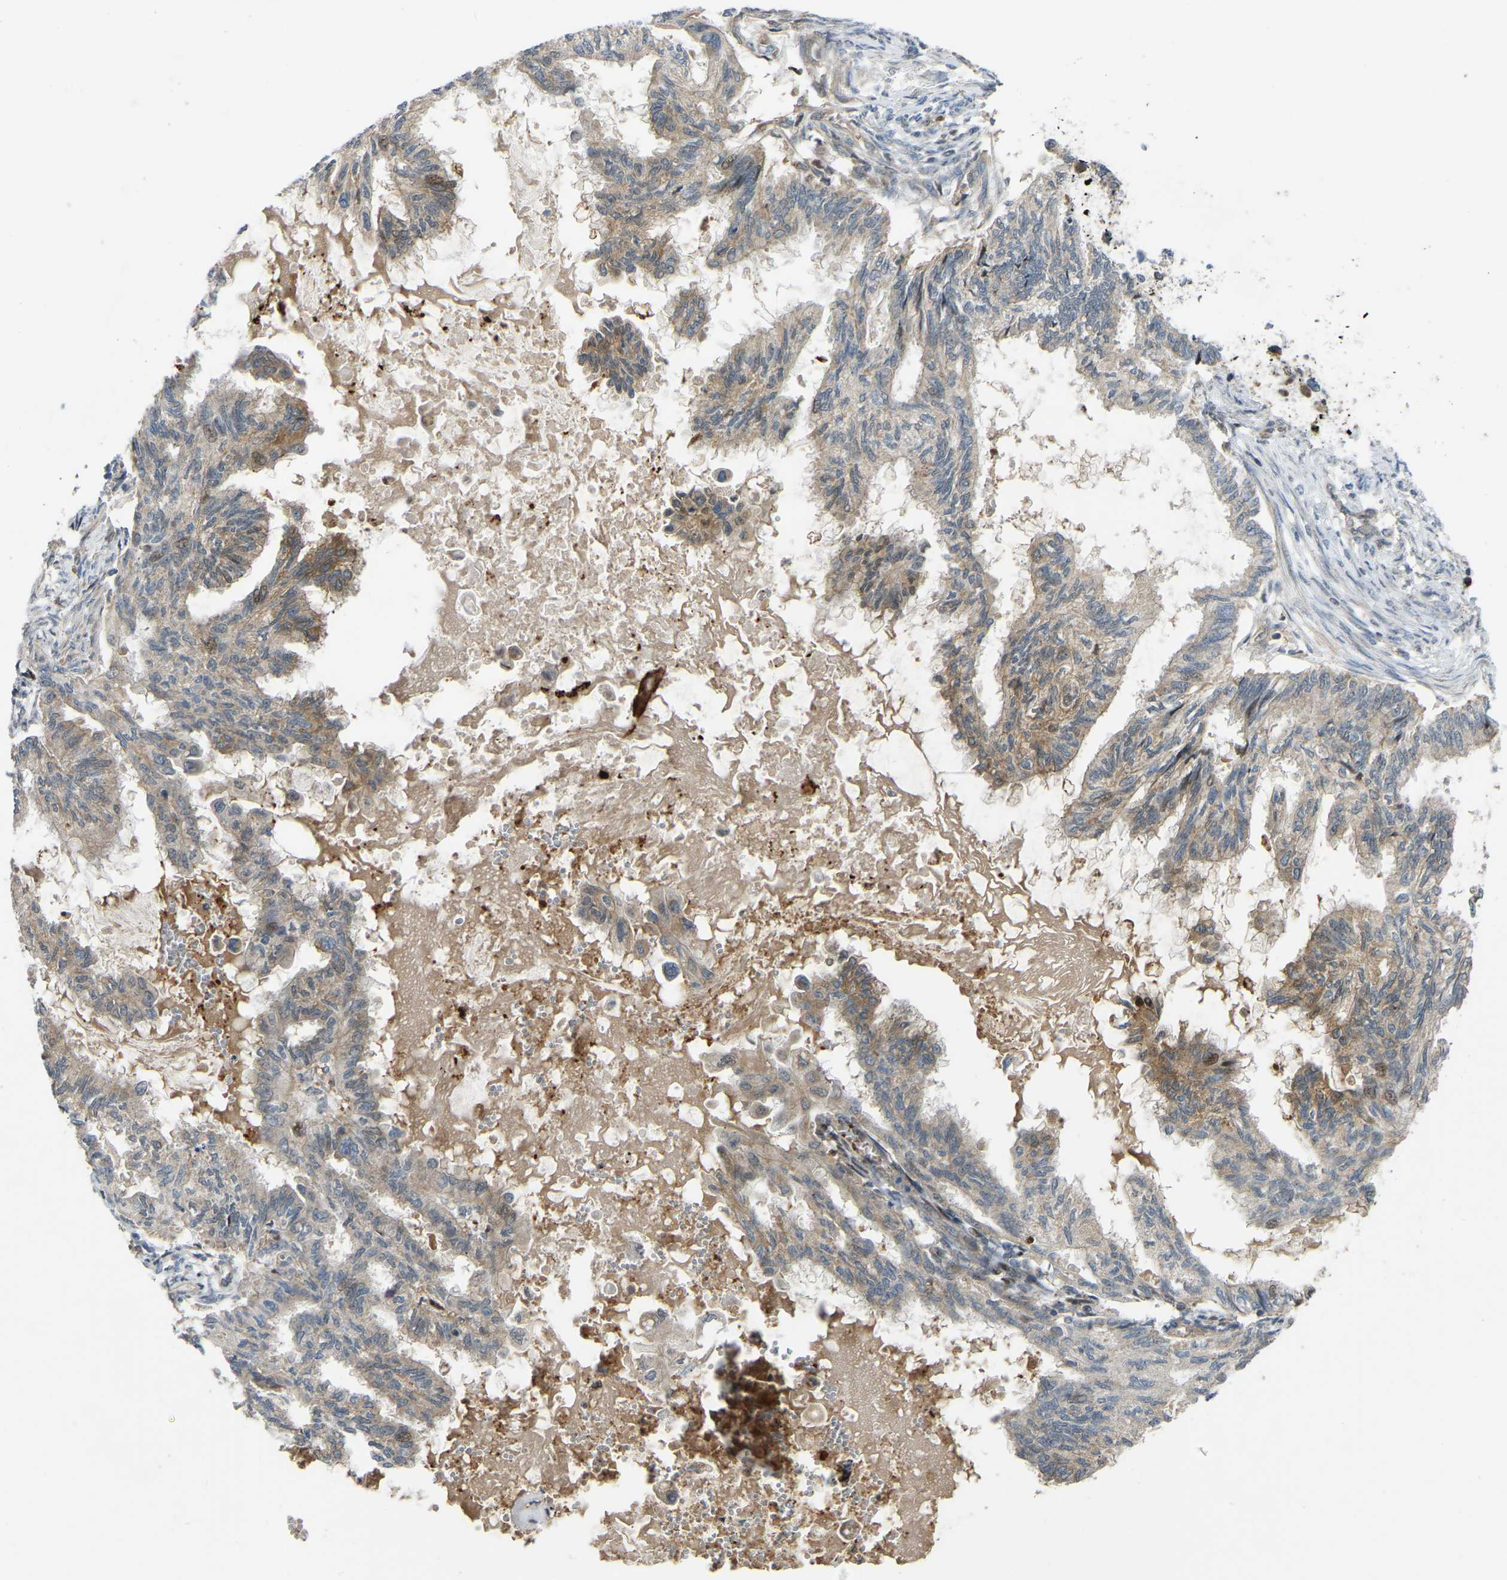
{"staining": {"intensity": "moderate", "quantity": "25%-75%", "location": "cytoplasmic/membranous"}, "tissue": "cervical cancer", "cell_type": "Tumor cells", "image_type": "cancer", "snomed": [{"axis": "morphology", "description": "Normal tissue, NOS"}, {"axis": "morphology", "description": "Adenocarcinoma, NOS"}, {"axis": "topography", "description": "Cervix"}, {"axis": "topography", "description": "Endometrium"}], "caption": "DAB immunohistochemical staining of adenocarcinoma (cervical) reveals moderate cytoplasmic/membranous protein expression in about 25%-75% of tumor cells. (DAB (3,3'-diaminobenzidine) = brown stain, brightfield microscopy at high magnification).", "gene": "C21orf91", "patient": {"sex": "female", "age": 86}}